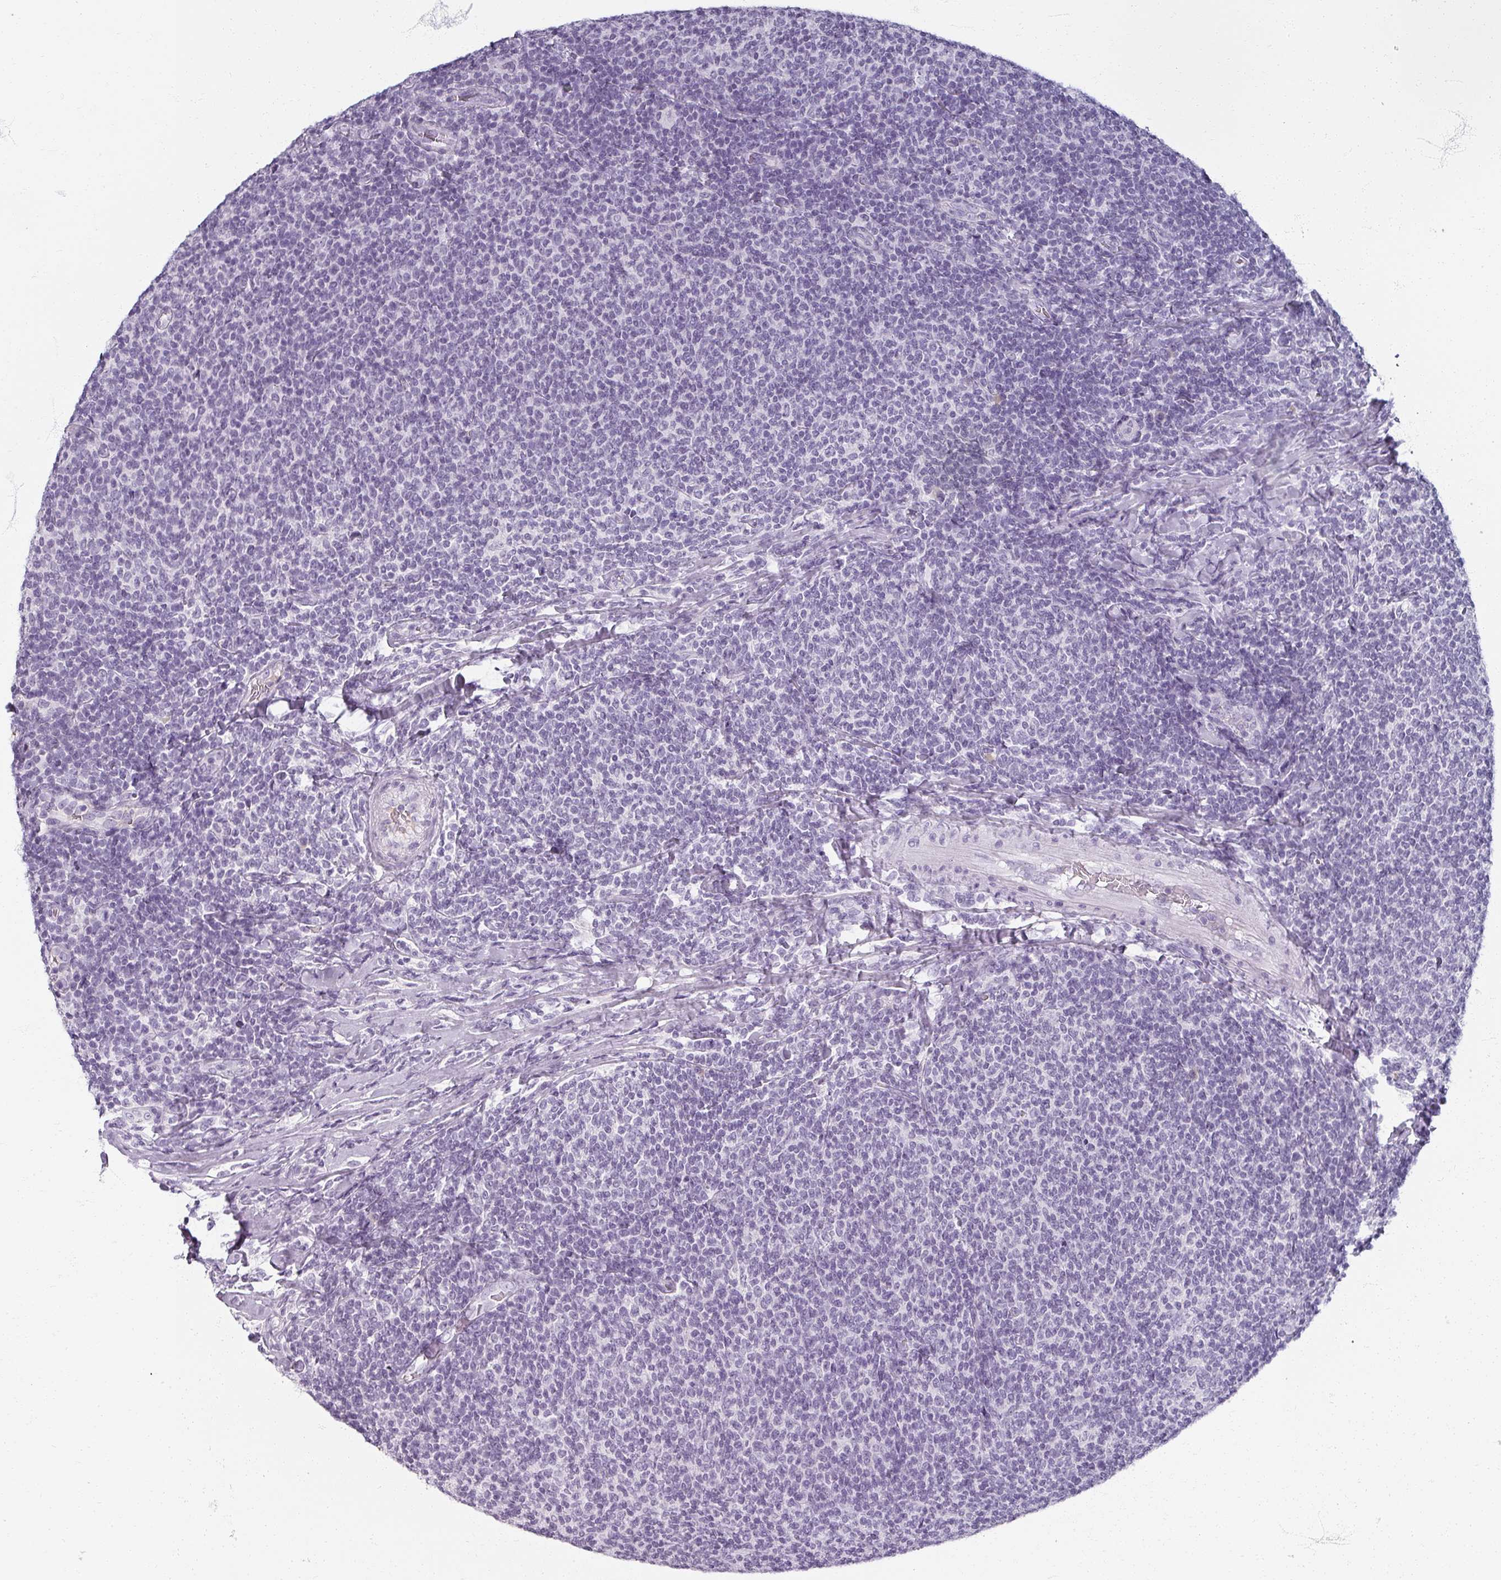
{"staining": {"intensity": "negative", "quantity": "none", "location": "none"}, "tissue": "lymphoma", "cell_type": "Tumor cells", "image_type": "cancer", "snomed": [{"axis": "morphology", "description": "Malignant lymphoma, non-Hodgkin's type, Low grade"}, {"axis": "topography", "description": "Lymph node"}], "caption": "Immunohistochemistry of human lymphoma reveals no staining in tumor cells. Nuclei are stained in blue.", "gene": "REG3G", "patient": {"sex": "male", "age": 52}}